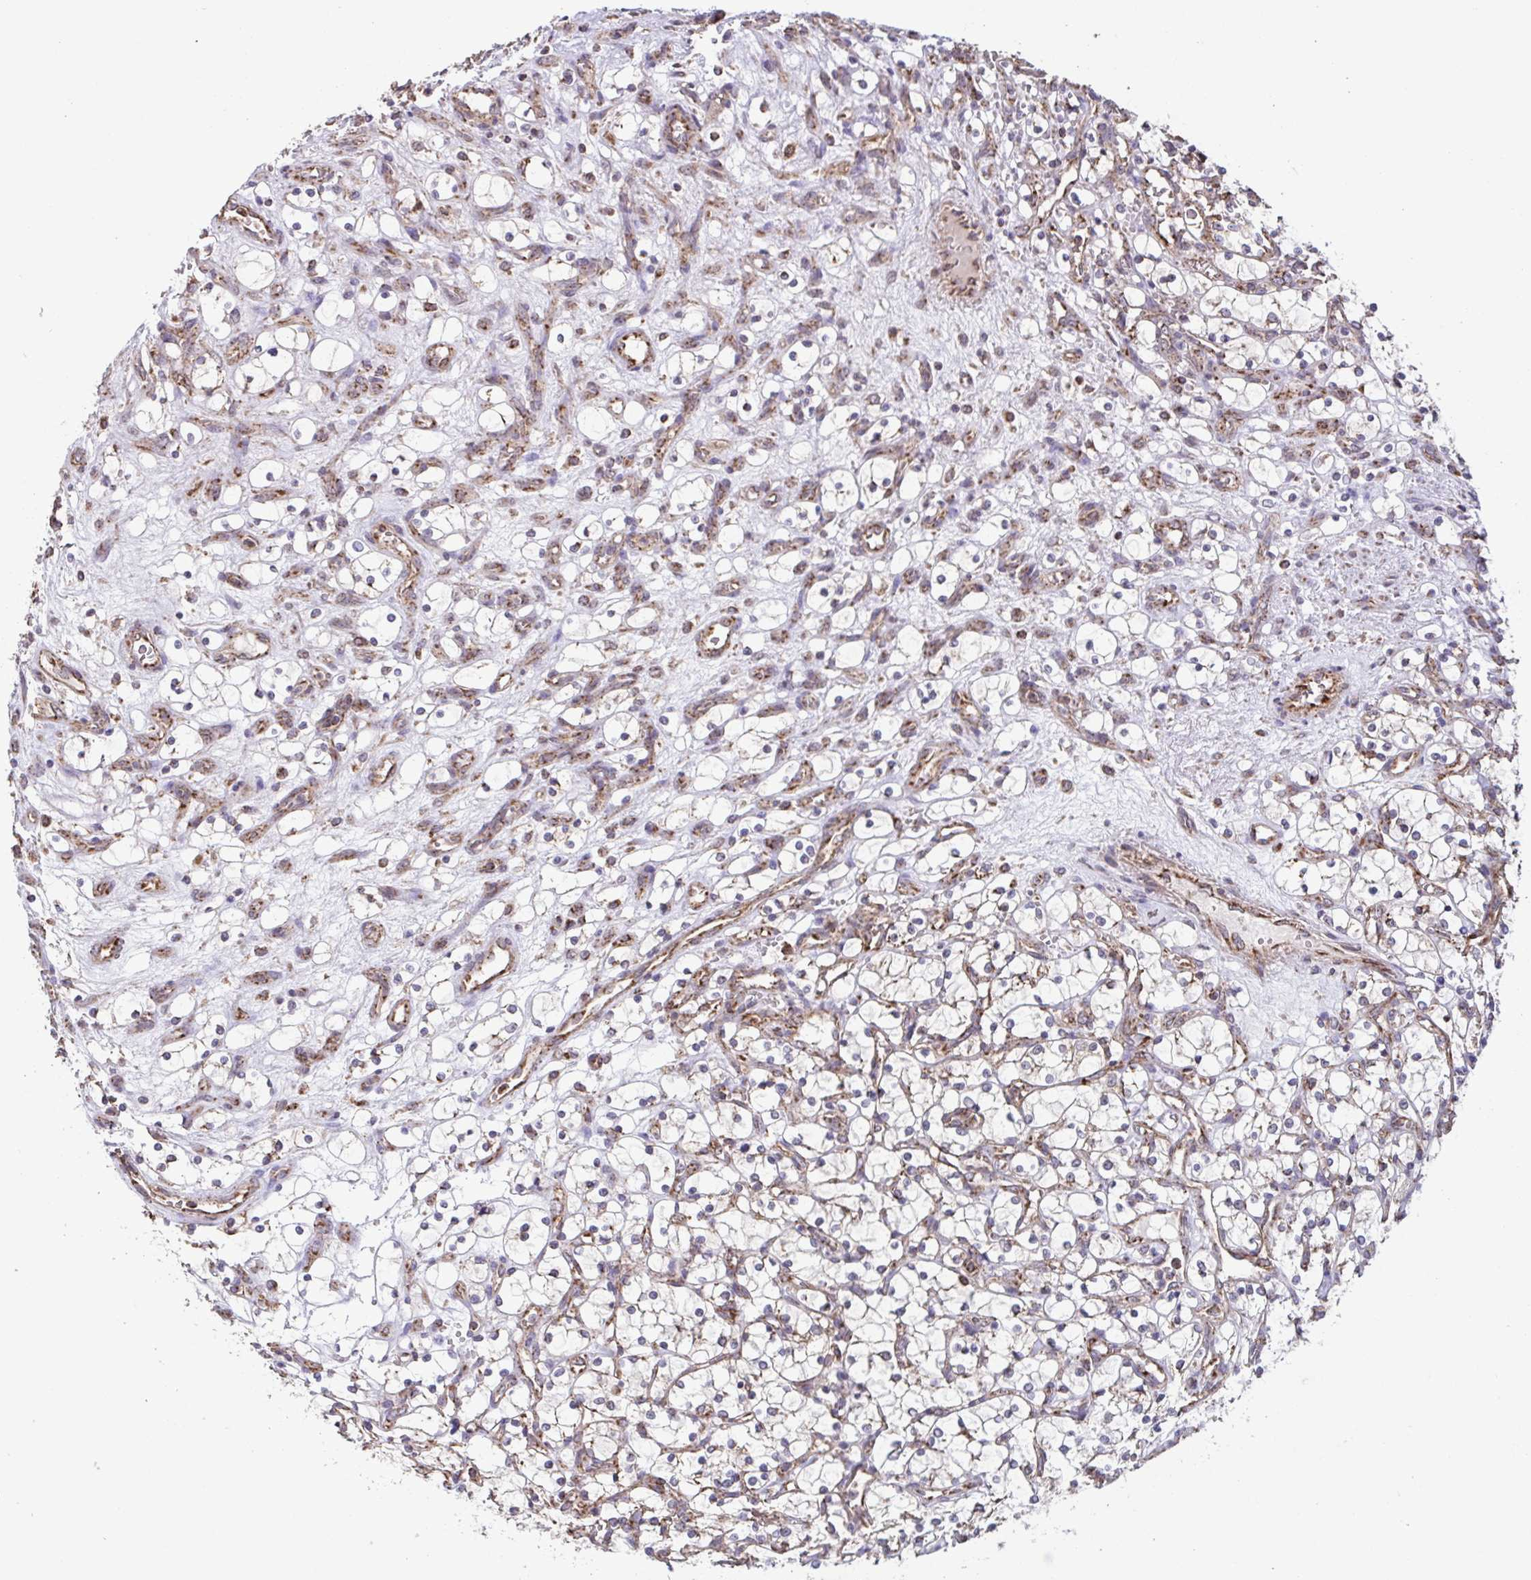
{"staining": {"intensity": "weak", "quantity": "<25%", "location": "cytoplasmic/membranous"}, "tissue": "renal cancer", "cell_type": "Tumor cells", "image_type": "cancer", "snomed": [{"axis": "morphology", "description": "Adenocarcinoma, NOS"}, {"axis": "topography", "description": "Kidney"}], "caption": "Immunohistochemical staining of human renal adenocarcinoma shows no significant positivity in tumor cells.", "gene": "DIP2B", "patient": {"sex": "female", "age": 69}}